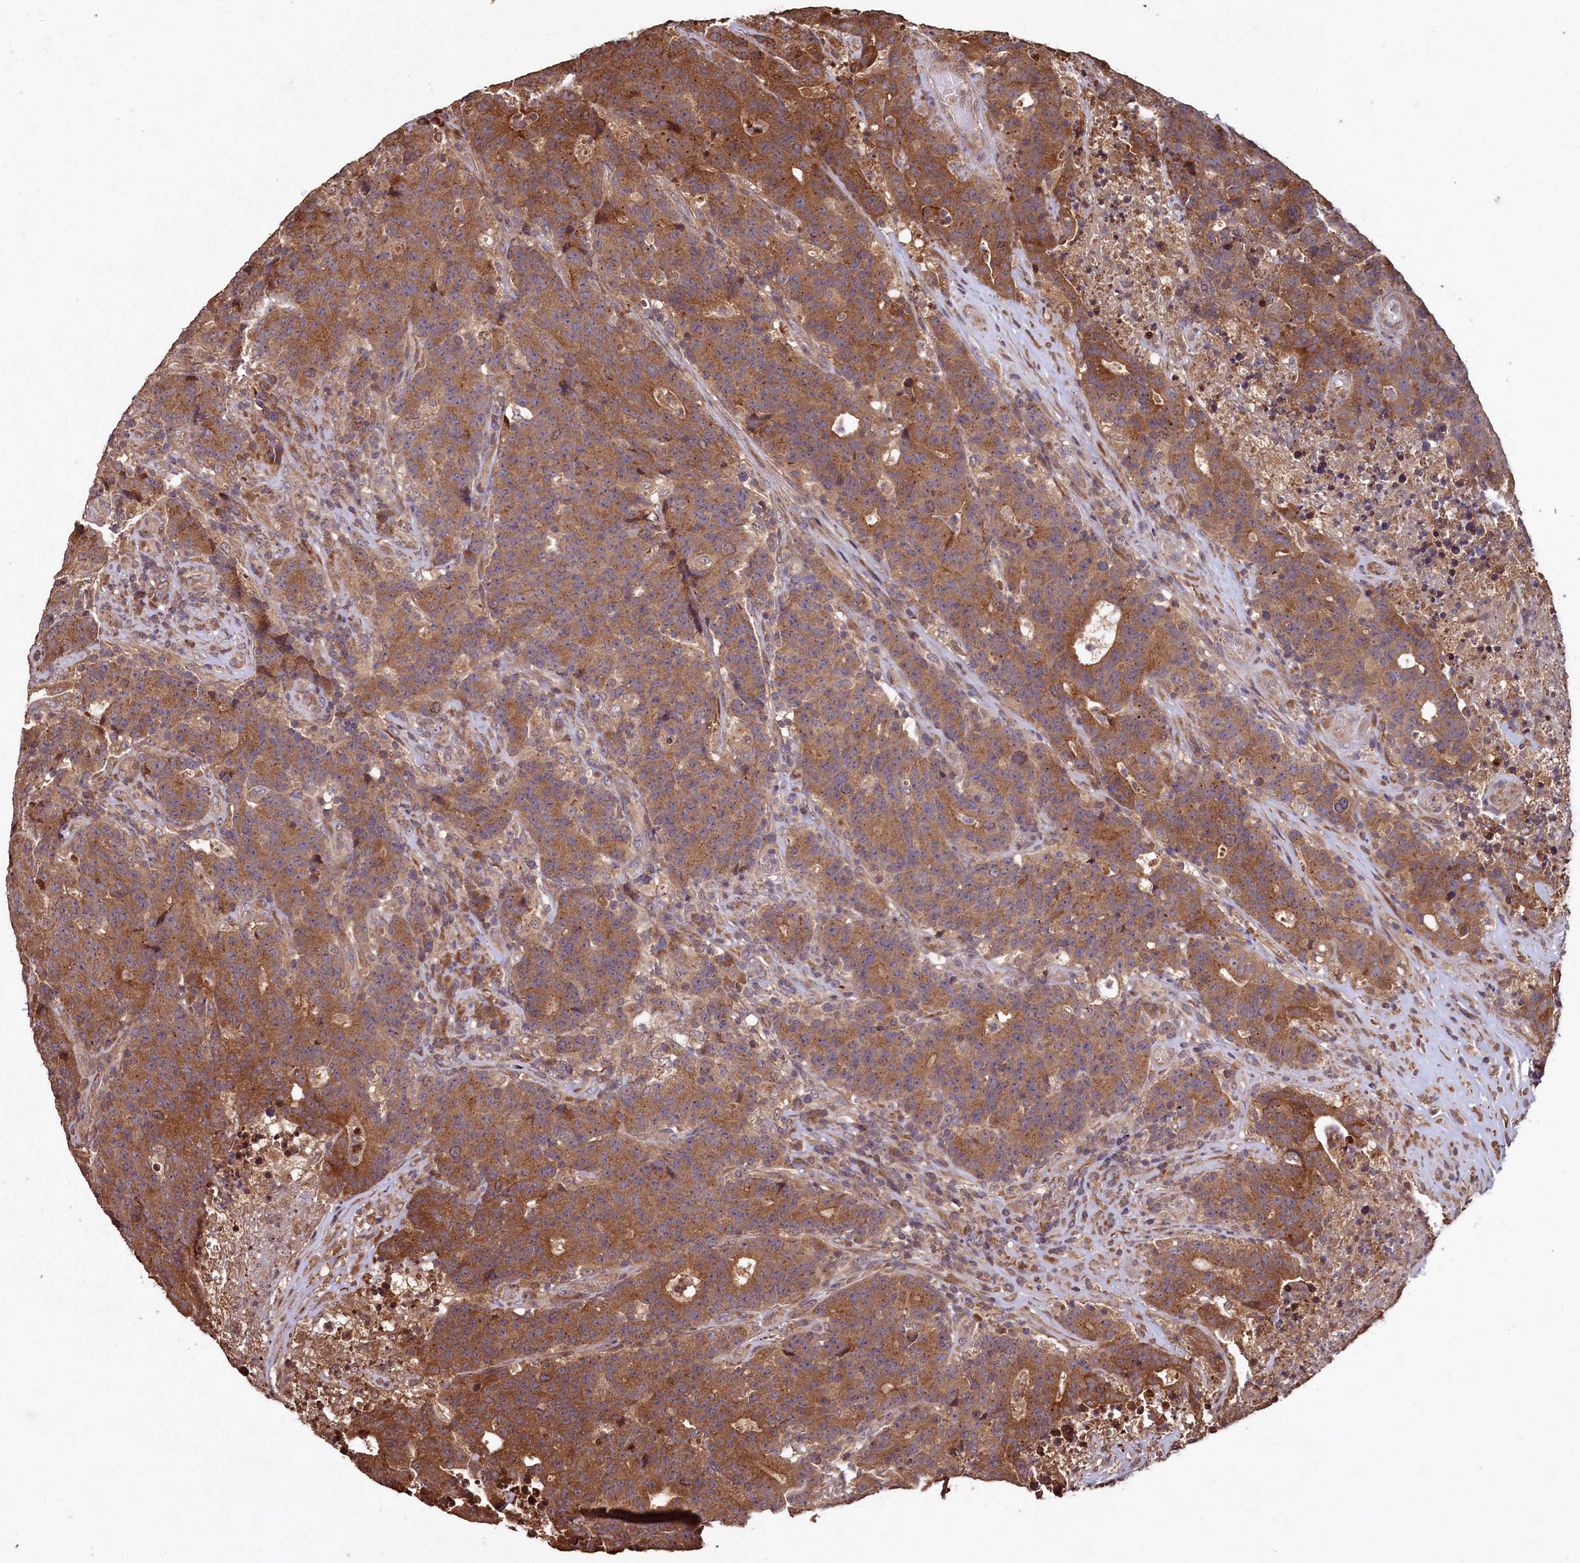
{"staining": {"intensity": "moderate", "quantity": ">75%", "location": "cytoplasmic/membranous"}, "tissue": "colorectal cancer", "cell_type": "Tumor cells", "image_type": "cancer", "snomed": [{"axis": "morphology", "description": "Adenocarcinoma, NOS"}, {"axis": "topography", "description": "Colon"}], "caption": "Adenocarcinoma (colorectal) tissue reveals moderate cytoplasmic/membranous positivity in about >75% of tumor cells (DAB IHC with brightfield microscopy, high magnification).", "gene": "TMEM98", "patient": {"sex": "female", "age": 75}}